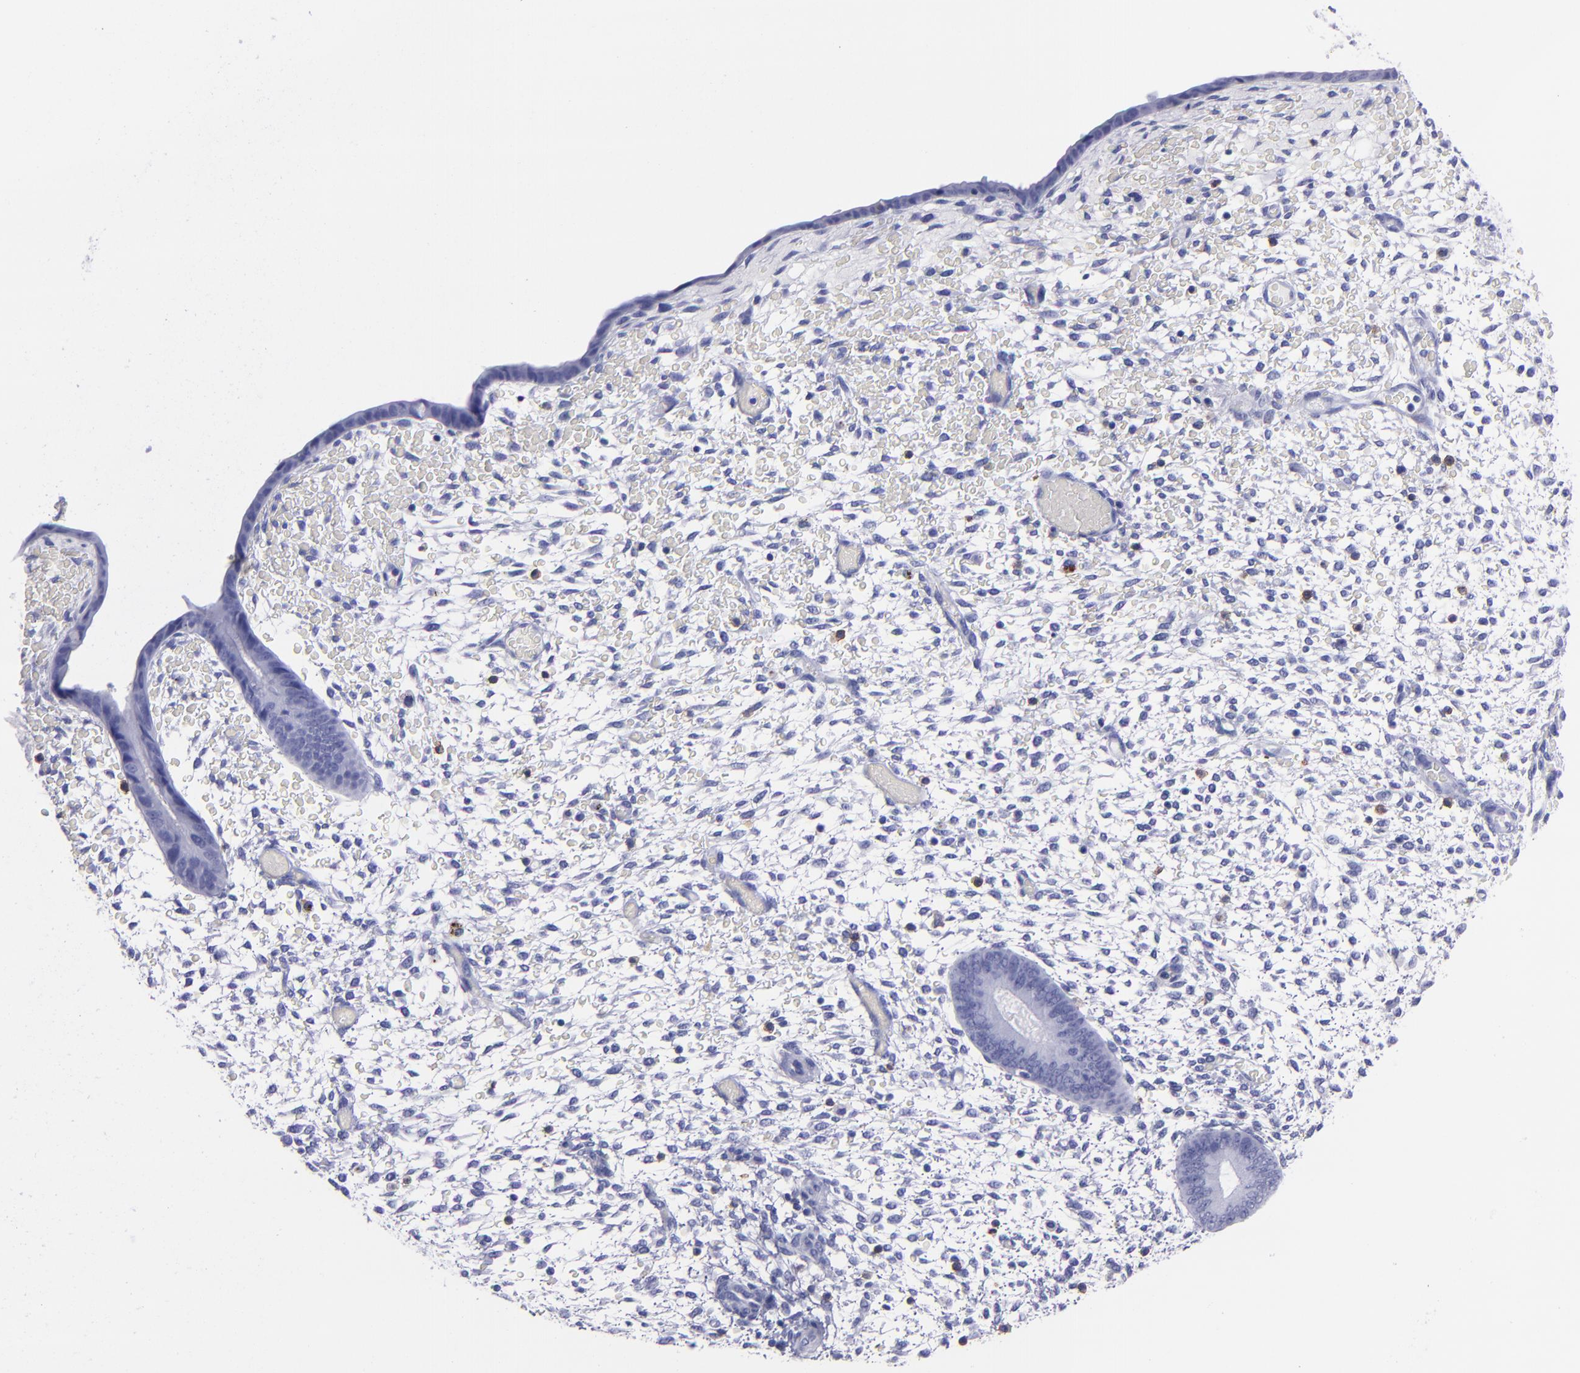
{"staining": {"intensity": "negative", "quantity": "none", "location": "none"}, "tissue": "endometrium", "cell_type": "Cells in endometrial stroma", "image_type": "normal", "snomed": [{"axis": "morphology", "description": "Normal tissue, NOS"}, {"axis": "topography", "description": "Endometrium"}], "caption": "This is an immunohistochemistry photomicrograph of benign human endometrium. There is no staining in cells in endometrial stroma.", "gene": "CD38", "patient": {"sex": "female", "age": 42}}